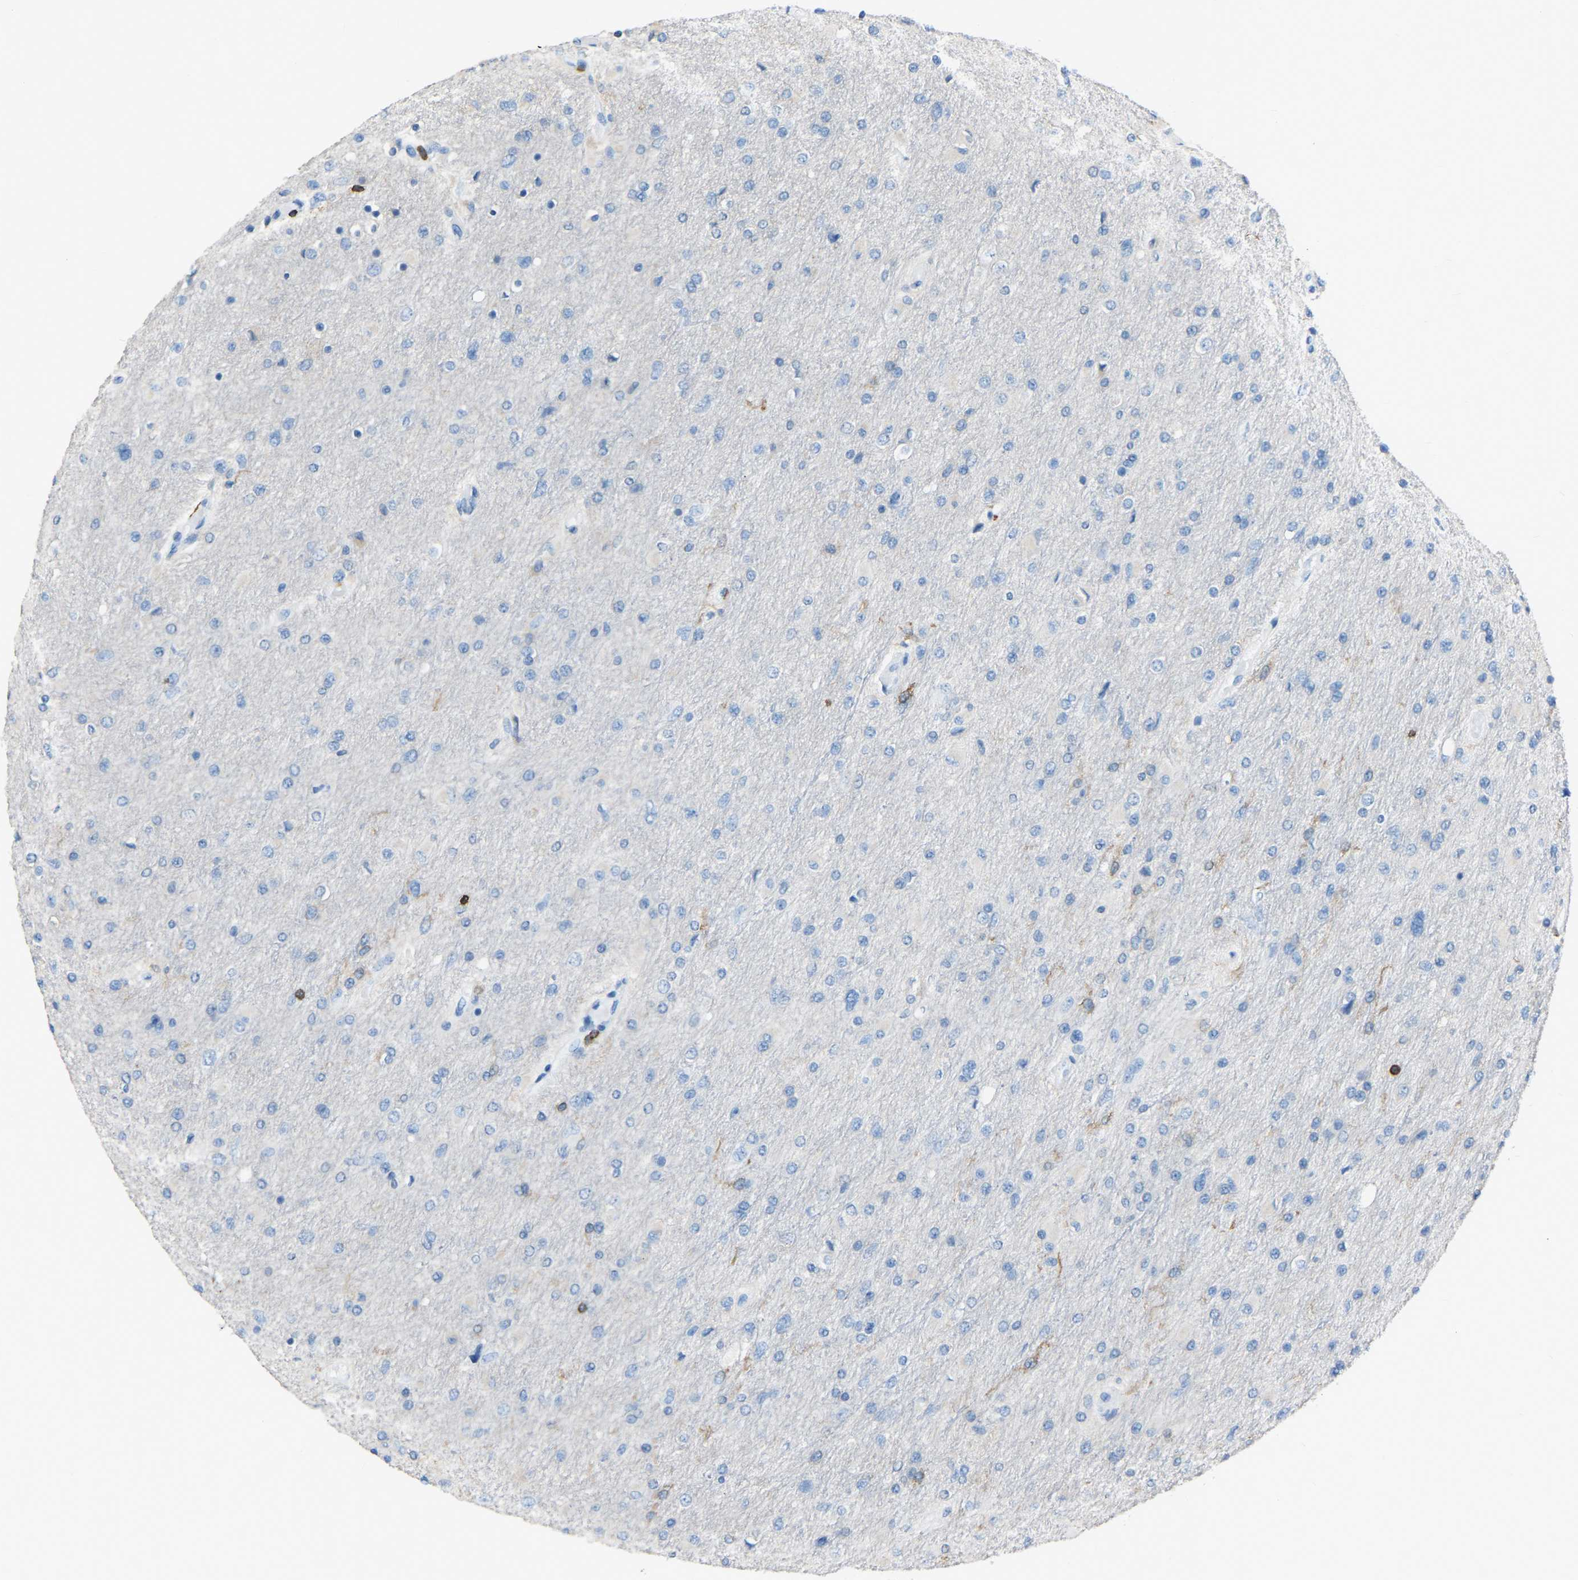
{"staining": {"intensity": "negative", "quantity": "none", "location": "none"}, "tissue": "glioma", "cell_type": "Tumor cells", "image_type": "cancer", "snomed": [{"axis": "morphology", "description": "Glioma, malignant, High grade"}, {"axis": "topography", "description": "Cerebral cortex"}], "caption": "High power microscopy histopathology image of an immunohistochemistry (IHC) image of glioma, revealing no significant positivity in tumor cells.", "gene": "LSP1", "patient": {"sex": "female", "age": 36}}